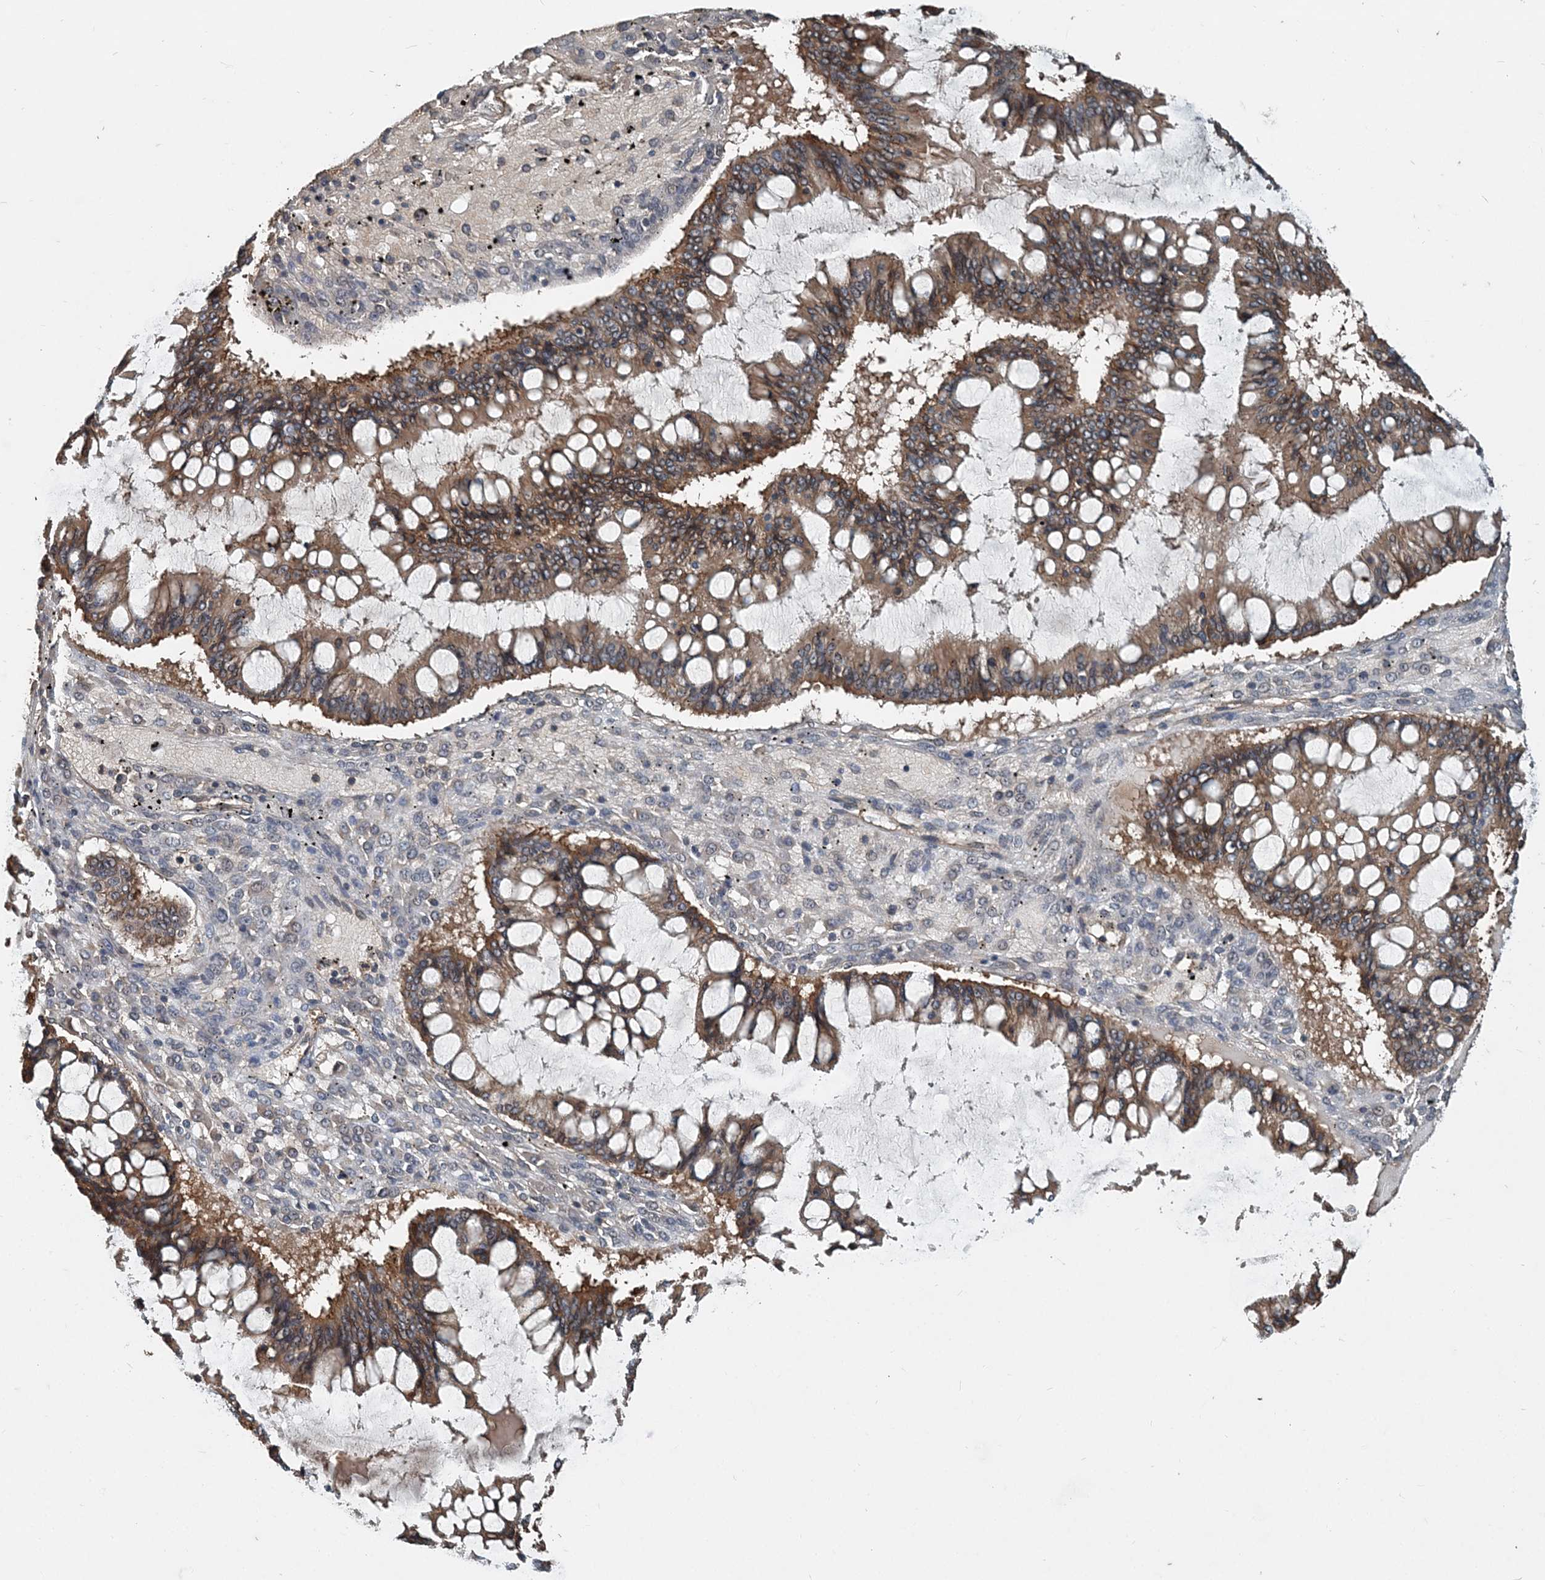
{"staining": {"intensity": "moderate", "quantity": ">75%", "location": "cytoplasmic/membranous"}, "tissue": "ovarian cancer", "cell_type": "Tumor cells", "image_type": "cancer", "snomed": [{"axis": "morphology", "description": "Cystadenocarcinoma, mucinous, NOS"}, {"axis": "topography", "description": "Ovary"}], "caption": "Tumor cells demonstrate moderate cytoplasmic/membranous staining in about >75% of cells in ovarian mucinous cystadenocarcinoma.", "gene": "SMPD3", "patient": {"sex": "female", "age": 73}}